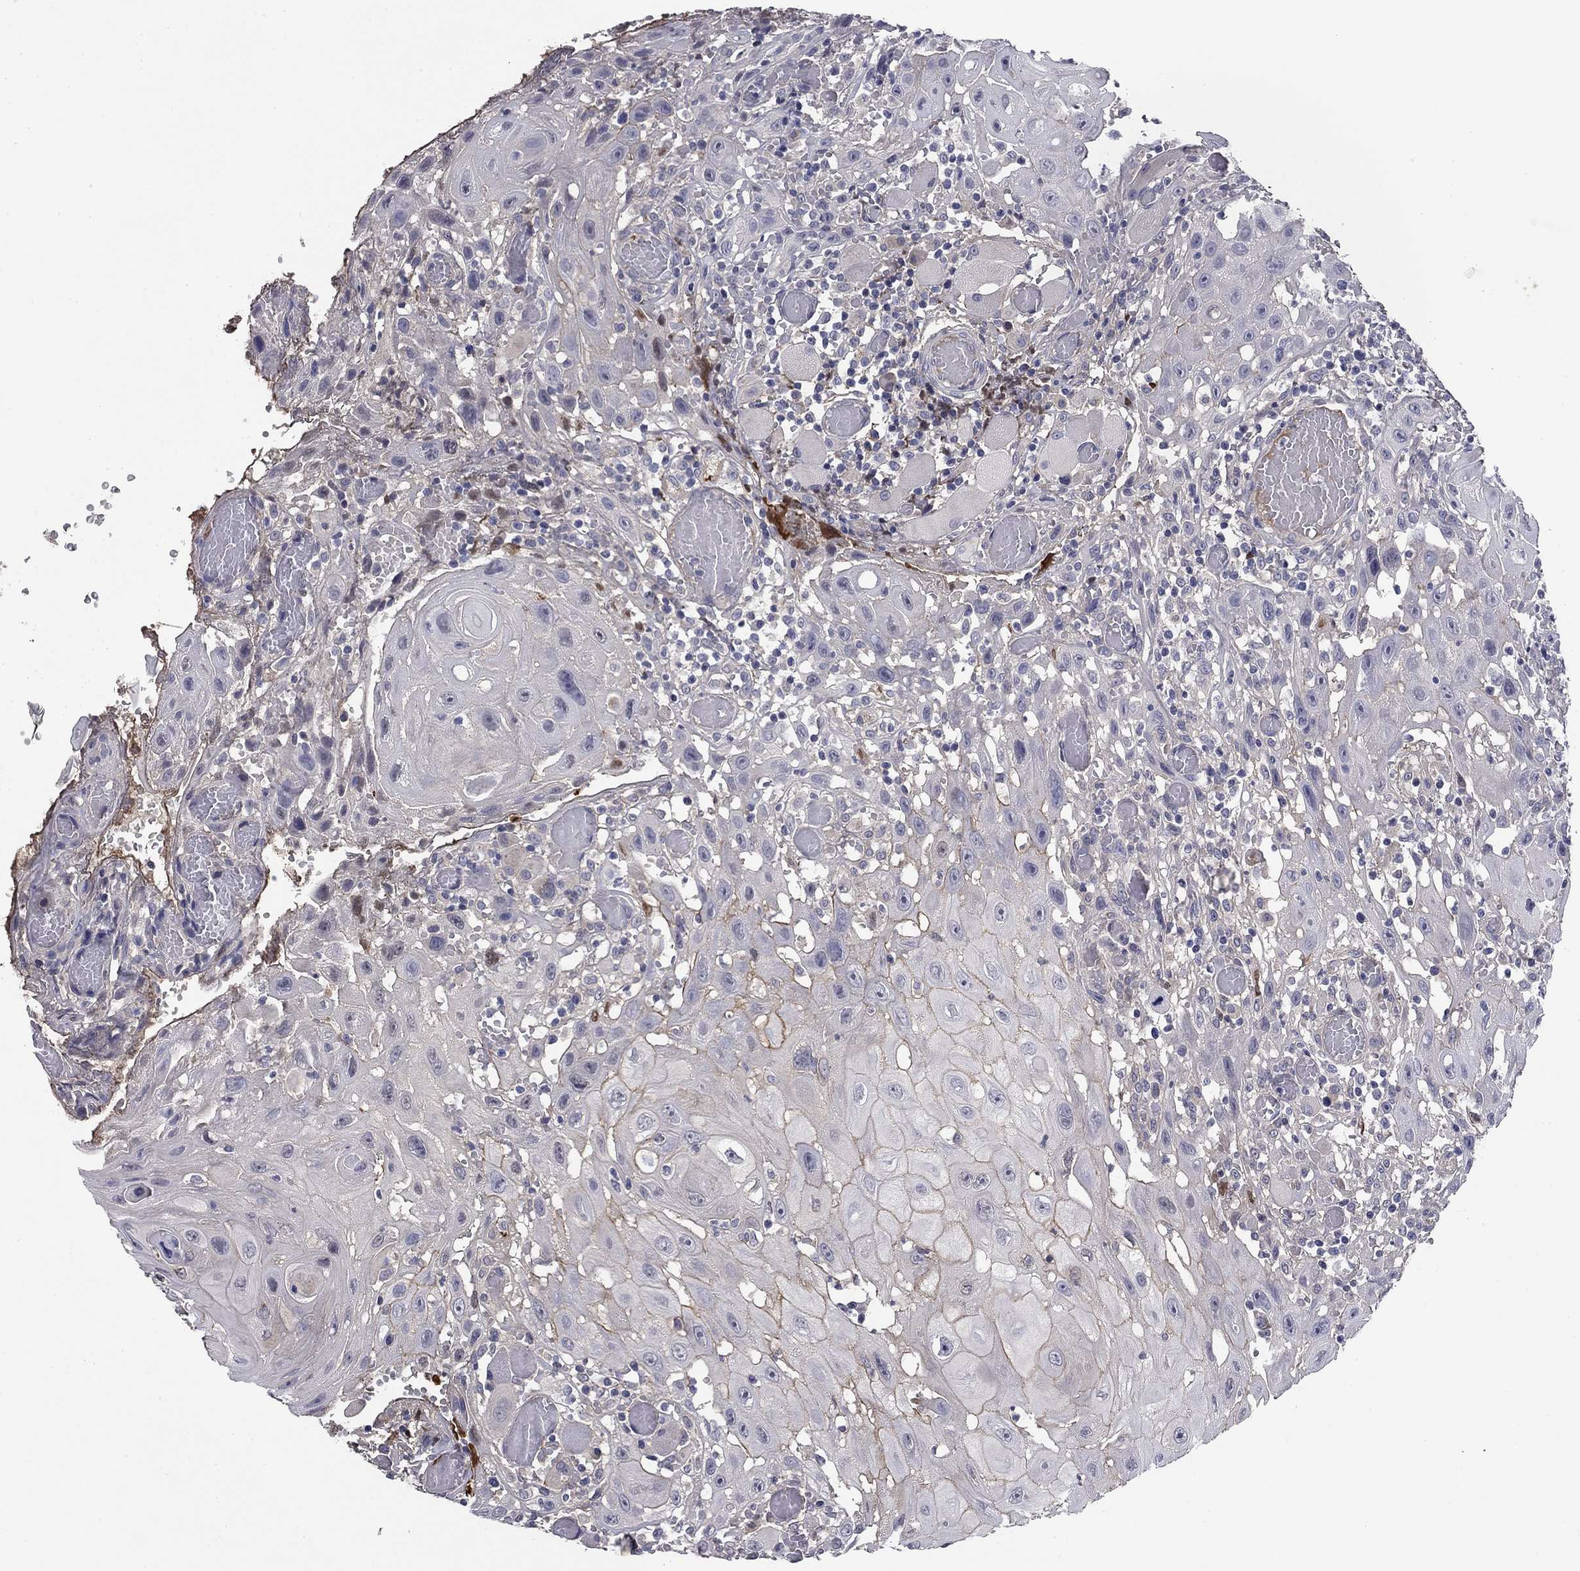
{"staining": {"intensity": "negative", "quantity": "none", "location": "none"}, "tissue": "head and neck cancer", "cell_type": "Tumor cells", "image_type": "cancer", "snomed": [{"axis": "morphology", "description": "Normal tissue, NOS"}, {"axis": "morphology", "description": "Squamous cell carcinoma, NOS"}, {"axis": "topography", "description": "Oral tissue"}, {"axis": "topography", "description": "Head-Neck"}], "caption": "Immunohistochemical staining of head and neck cancer exhibits no significant staining in tumor cells.", "gene": "COL2A1", "patient": {"sex": "male", "age": 71}}